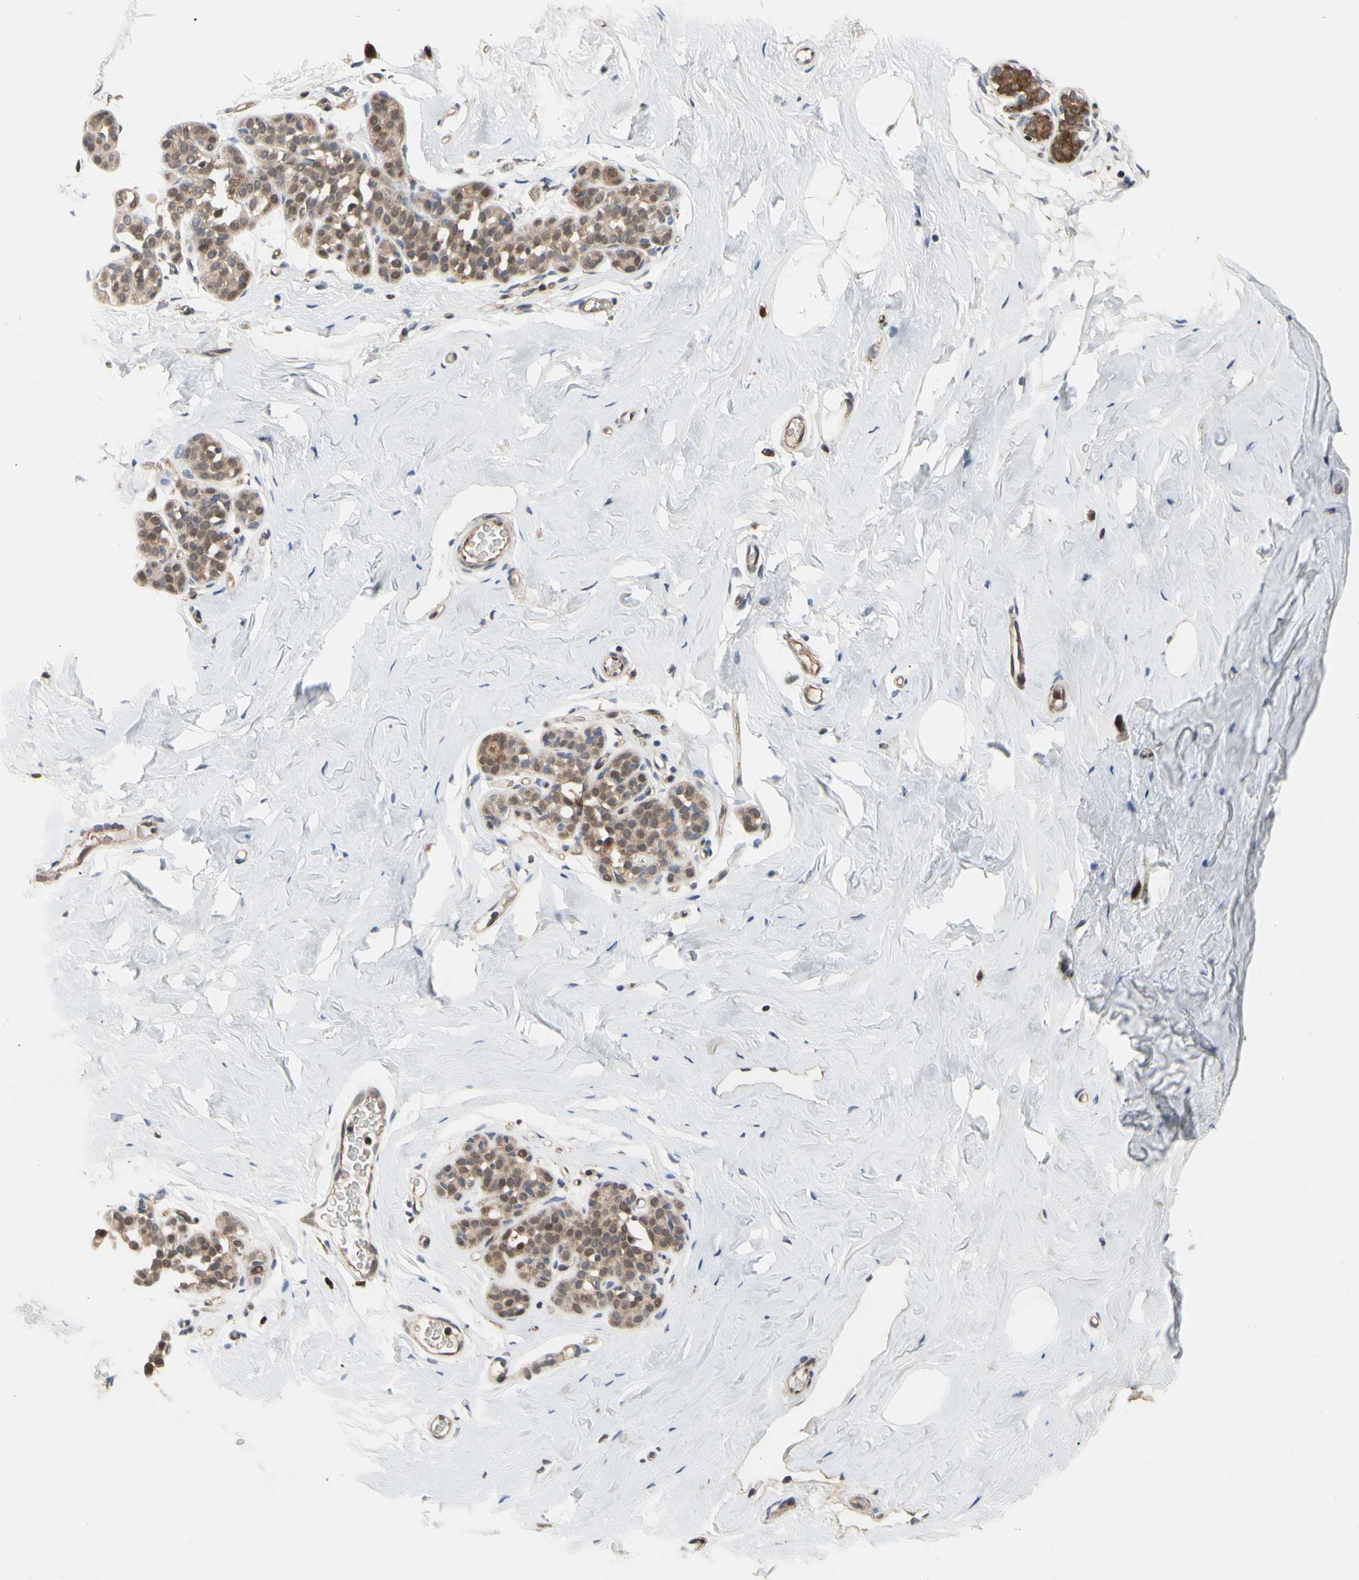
{"staining": {"intensity": "negative", "quantity": "none", "location": "none"}, "tissue": "breast", "cell_type": "Adipocytes", "image_type": "normal", "snomed": [{"axis": "morphology", "description": "Normal tissue, NOS"}, {"axis": "topography", "description": "Breast"}], "caption": "IHC of unremarkable human breast displays no staining in adipocytes.", "gene": "CYTIP", "patient": {"sex": "female", "age": 75}}